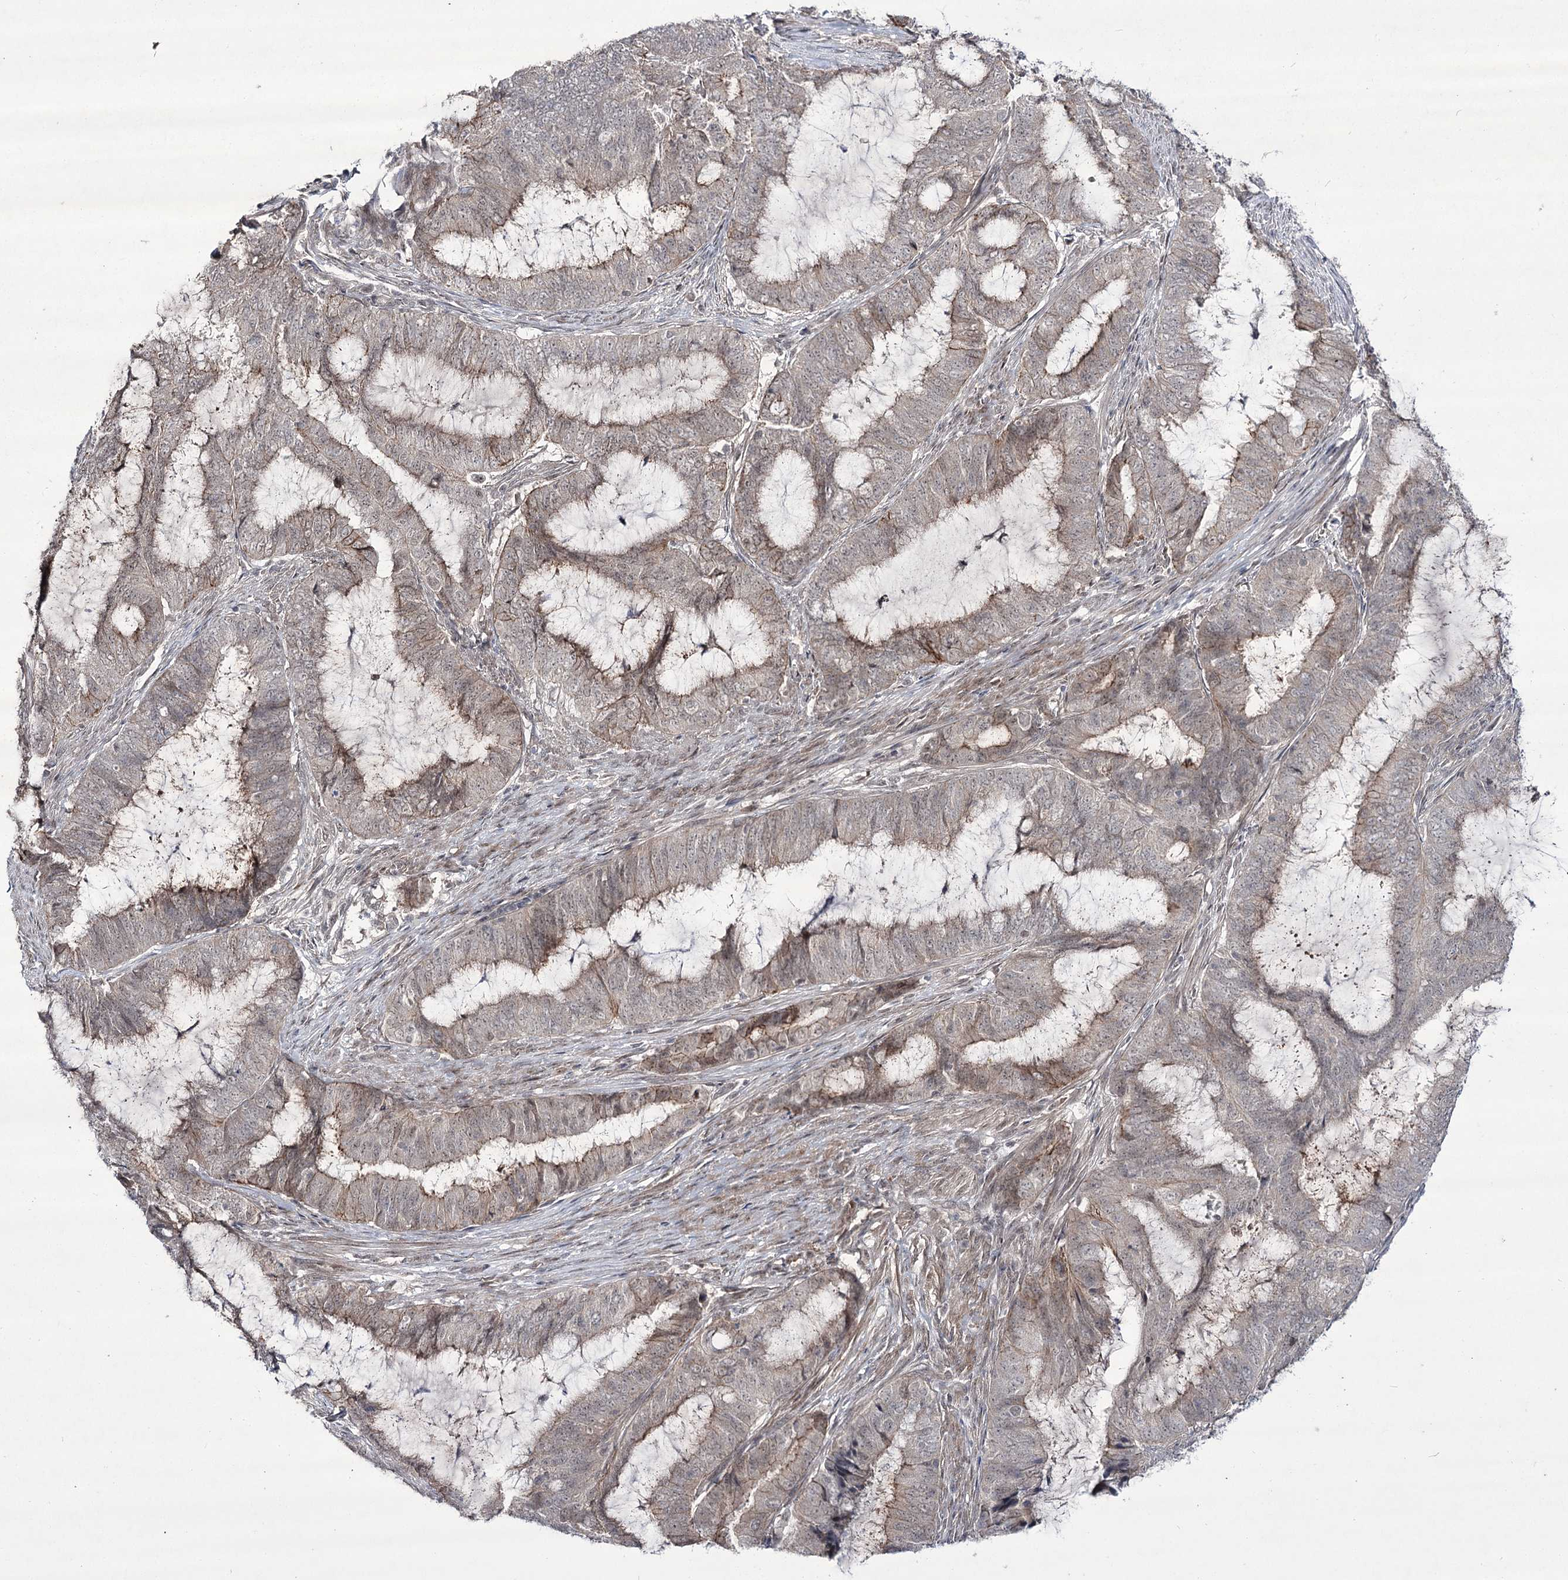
{"staining": {"intensity": "weak", "quantity": "25%-75%", "location": "cytoplasmic/membranous"}, "tissue": "endometrial cancer", "cell_type": "Tumor cells", "image_type": "cancer", "snomed": [{"axis": "morphology", "description": "Adenocarcinoma, NOS"}, {"axis": "topography", "description": "Endometrium"}], "caption": "Brown immunohistochemical staining in endometrial cancer (adenocarcinoma) exhibits weak cytoplasmic/membranous expression in about 25%-75% of tumor cells.", "gene": "HOXC11", "patient": {"sex": "female", "age": 51}}